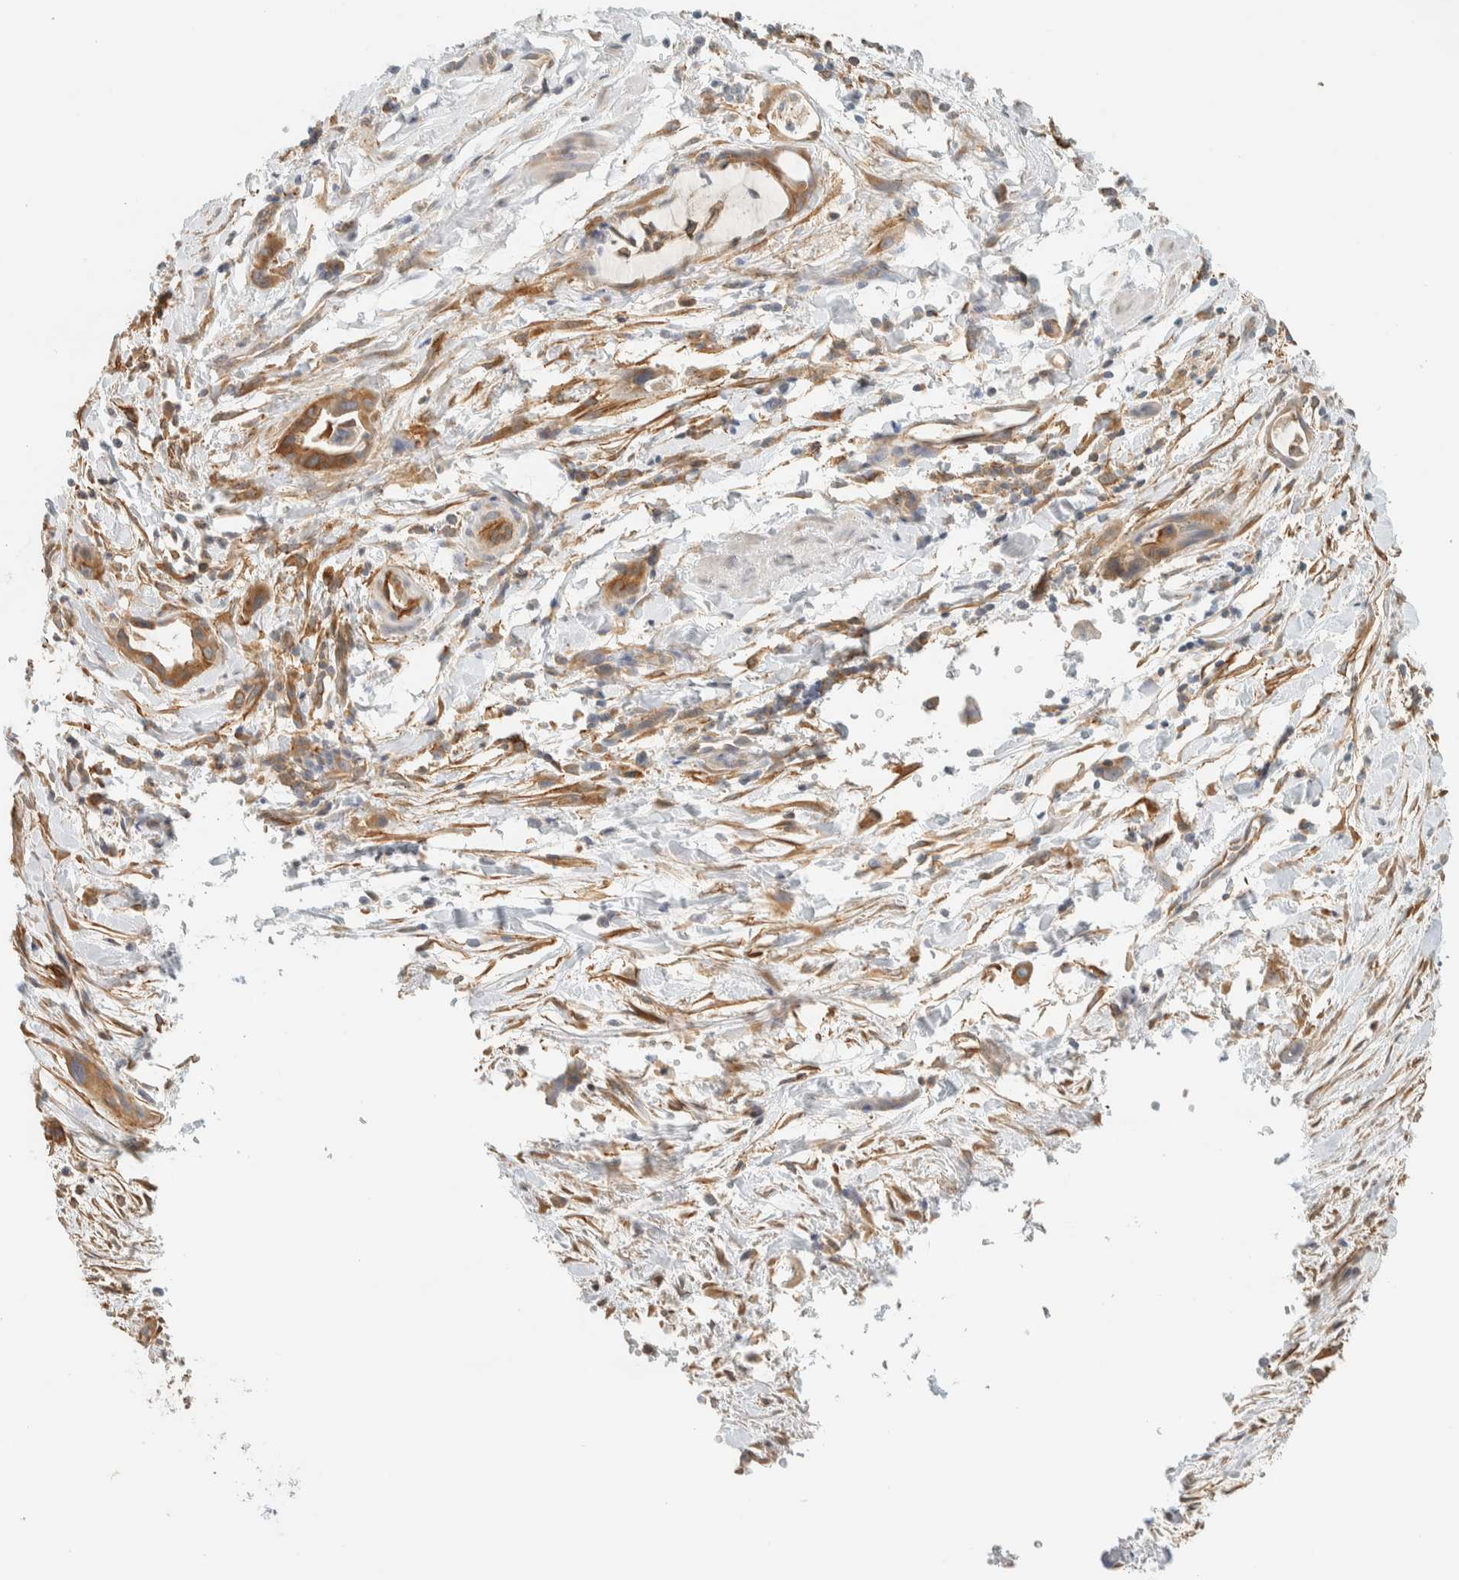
{"staining": {"intensity": "moderate", "quantity": ">75%", "location": "cytoplasmic/membranous"}, "tissue": "pancreatic cancer", "cell_type": "Tumor cells", "image_type": "cancer", "snomed": [{"axis": "morphology", "description": "Adenocarcinoma, NOS"}, {"axis": "topography", "description": "Pancreas"}], "caption": "About >75% of tumor cells in pancreatic adenocarcinoma display moderate cytoplasmic/membranous protein expression as visualized by brown immunohistochemical staining.", "gene": "LIMA1", "patient": {"sex": "male", "age": 59}}